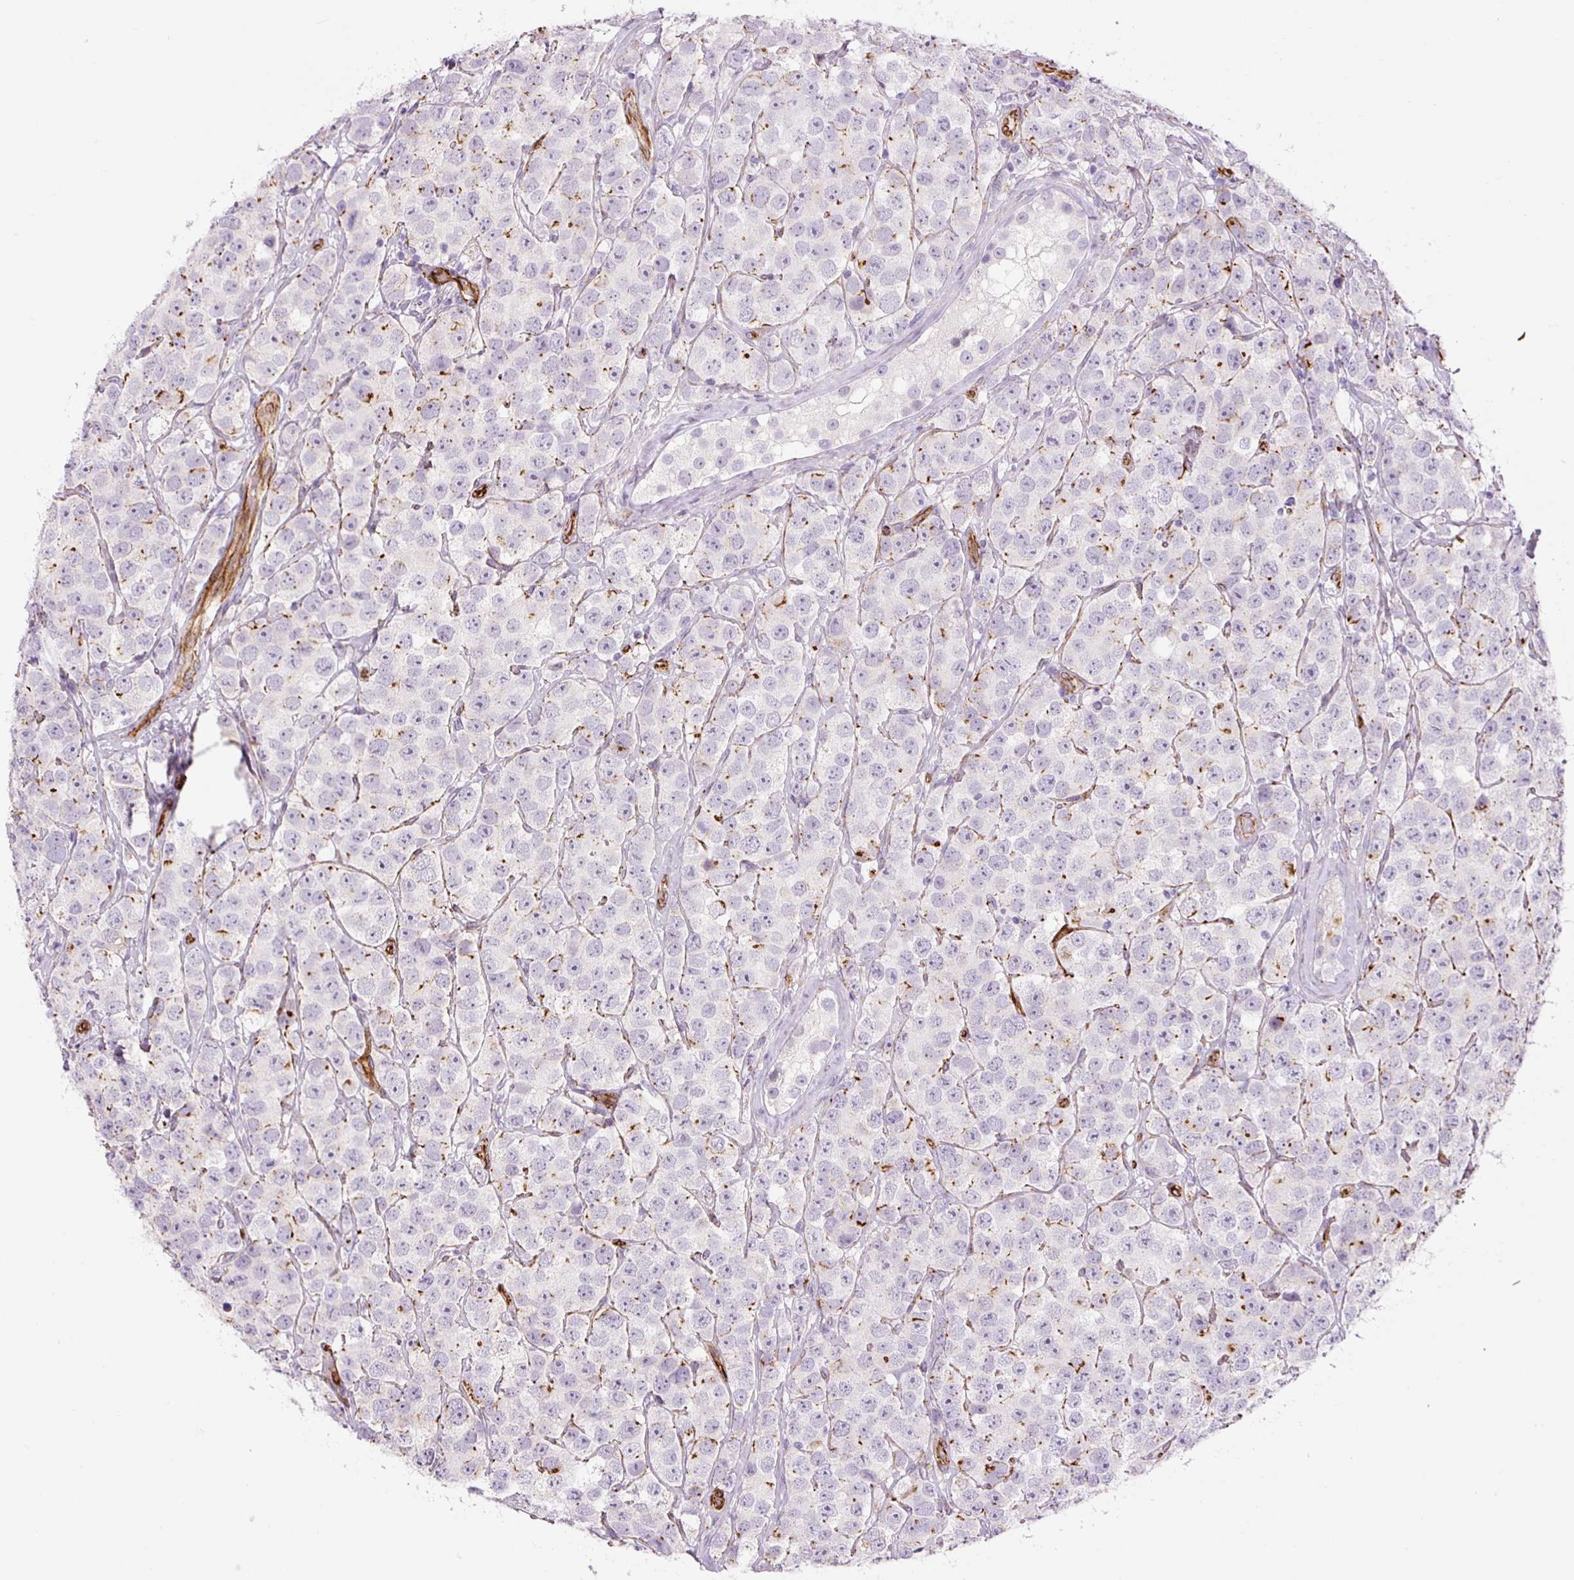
{"staining": {"intensity": "negative", "quantity": "none", "location": "none"}, "tissue": "testis cancer", "cell_type": "Tumor cells", "image_type": "cancer", "snomed": [{"axis": "morphology", "description": "Seminoma, NOS"}, {"axis": "topography", "description": "Testis"}], "caption": "A high-resolution histopathology image shows immunohistochemistry staining of testis cancer (seminoma), which exhibits no significant positivity in tumor cells.", "gene": "NES", "patient": {"sex": "male", "age": 28}}